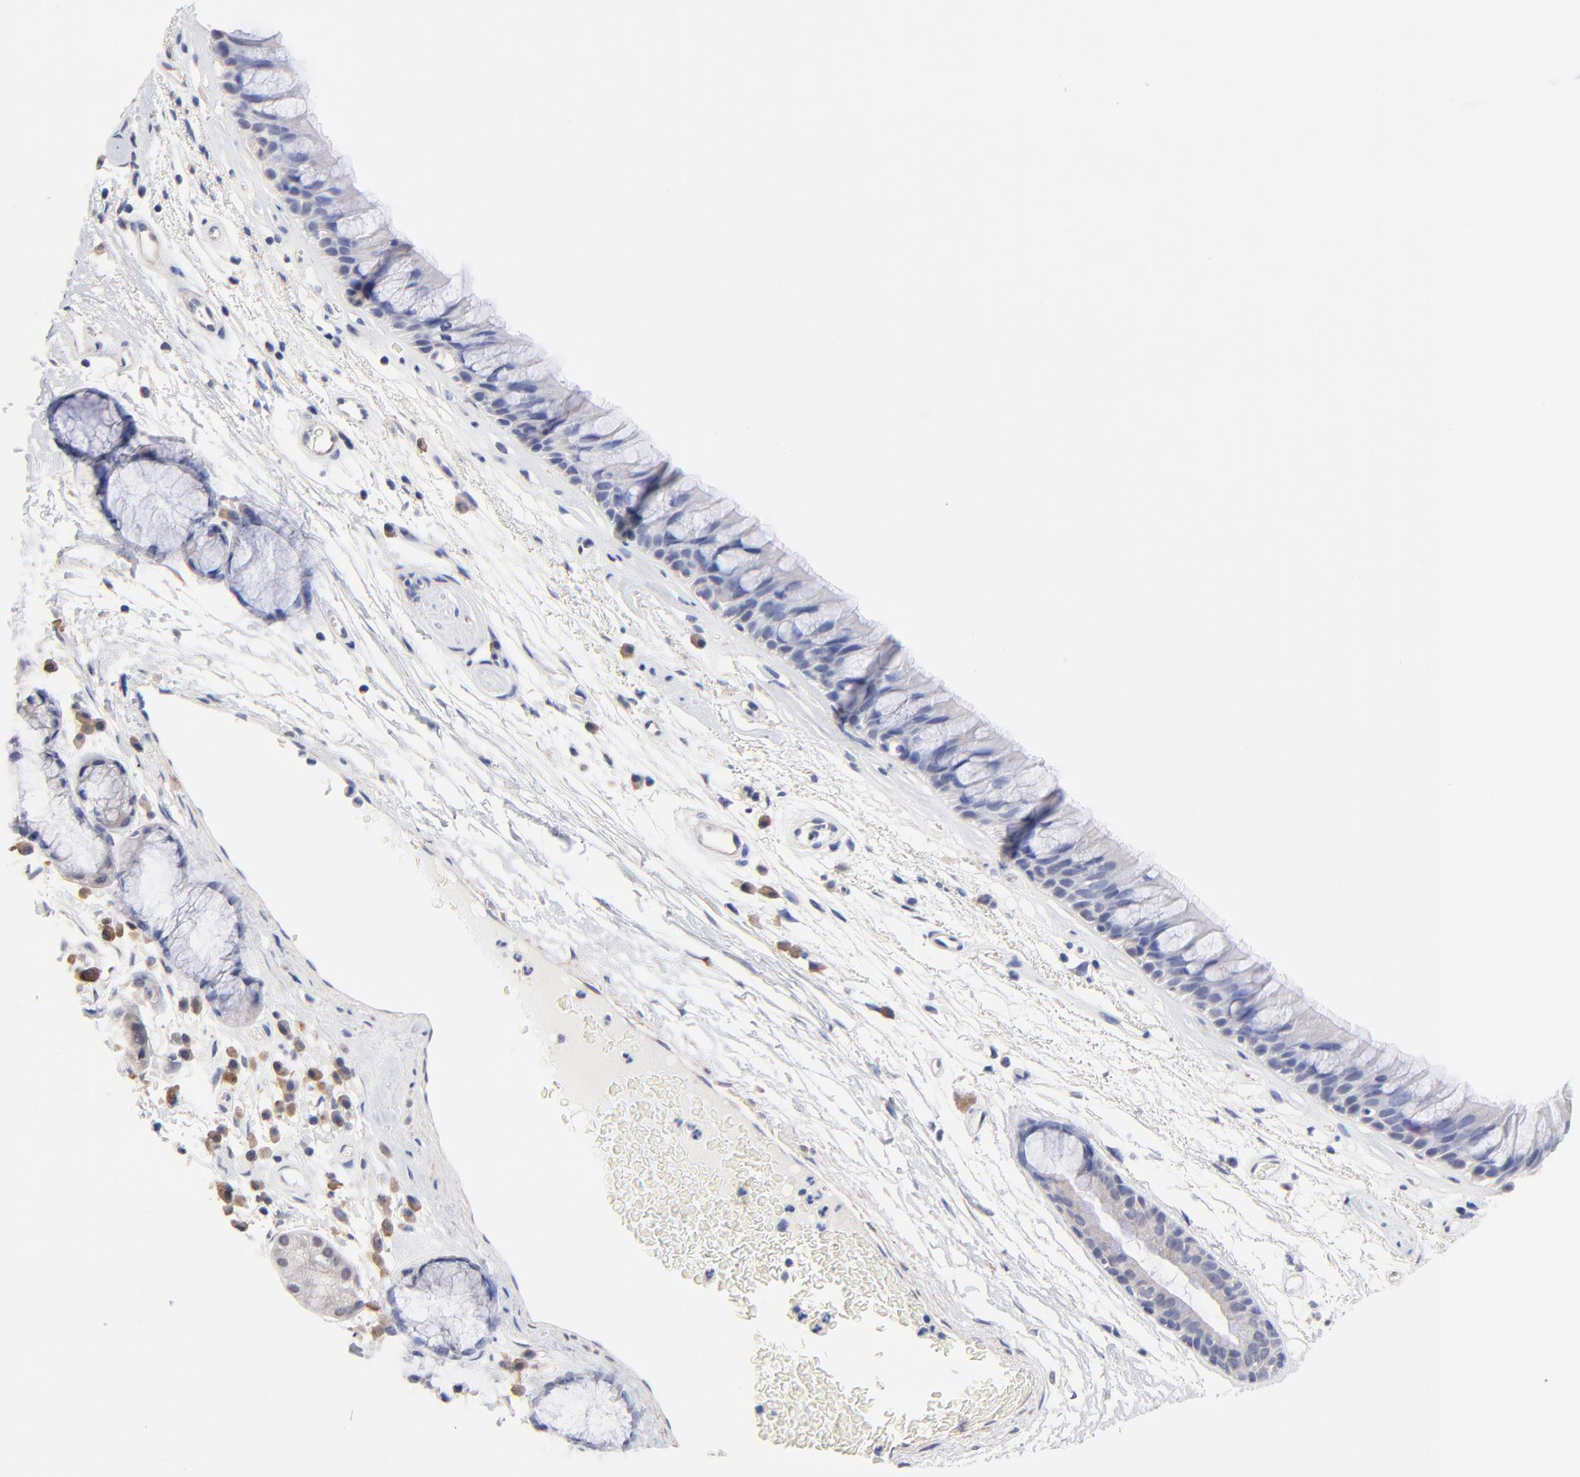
{"staining": {"intensity": "negative", "quantity": "none", "location": "none"}, "tissue": "bronchus", "cell_type": "Respiratory epithelial cells", "image_type": "normal", "snomed": [{"axis": "morphology", "description": "Normal tissue, NOS"}, {"axis": "morphology", "description": "Adenocarcinoma, NOS"}, {"axis": "topography", "description": "Bronchus"}, {"axis": "topography", "description": "Lung"}], "caption": "DAB (3,3'-diaminobenzidine) immunohistochemical staining of normal bronchus exhibits no significant expression in respiratory epithelial cells.", "gene": "TWNK", "patient": {"sex": "female", "age": 54}}